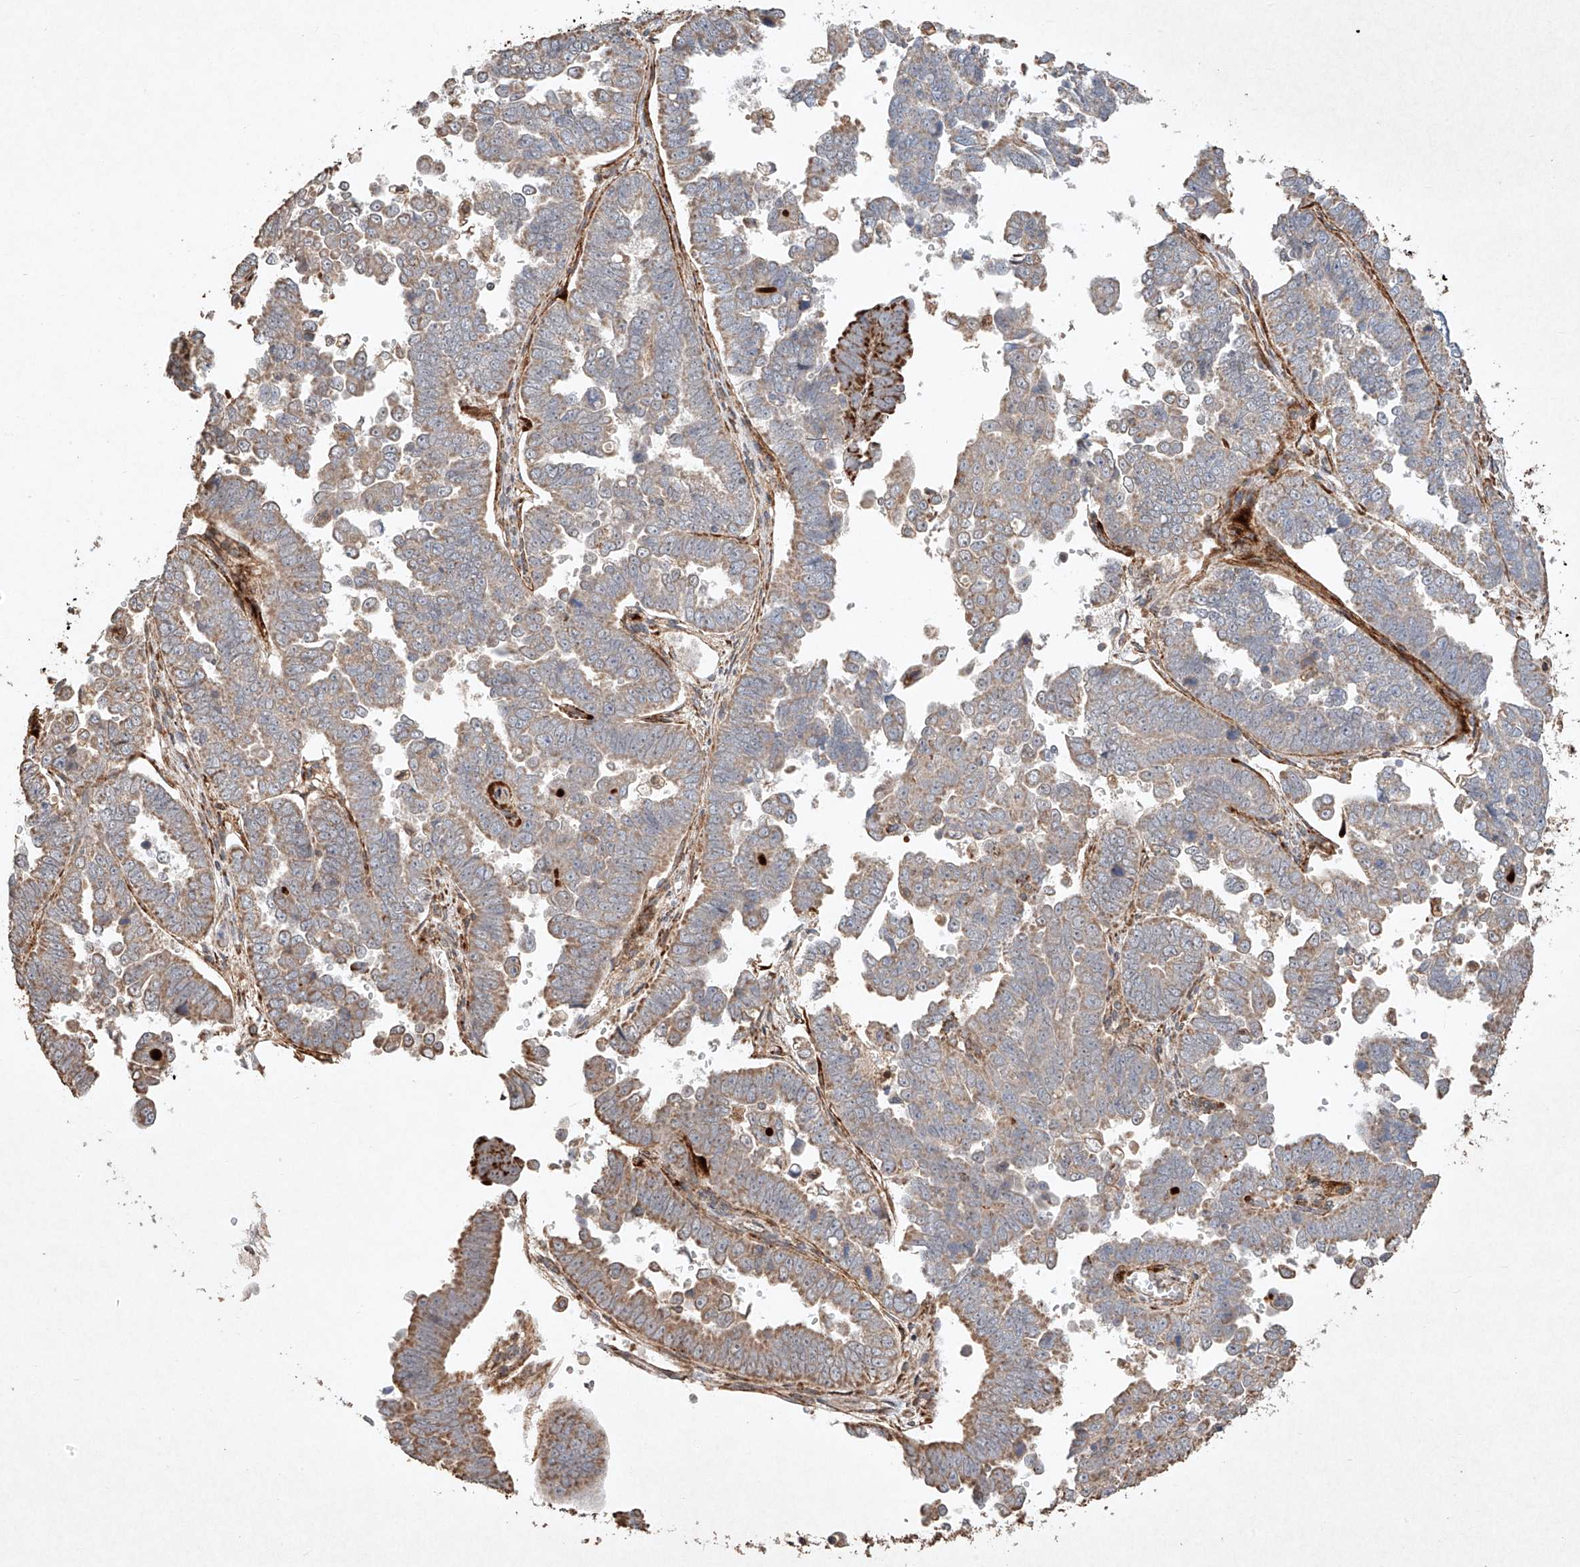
{"staining": {"intensity": "moderate", "quantity": "<25%", "location": "cytoplasmic/membranous"}, "tissue": "endometrial cancer", "cell_type": "Tumor cells", "image_type": "cancer", "snomed": [{"axis": "morphology", "description": "Adenocarcinoma, NOS"}, {"axis": "topography", "description": "Endometrium"}], "caption": "Adenocarcinoma (endometrial) stained for a protein (brown) exhibits moderate cytoplasmic/membranous positive staining in about <25% of tumor cells.", "gene": "SEMA3B", "patient": {"sex": "female", "age": 75}}